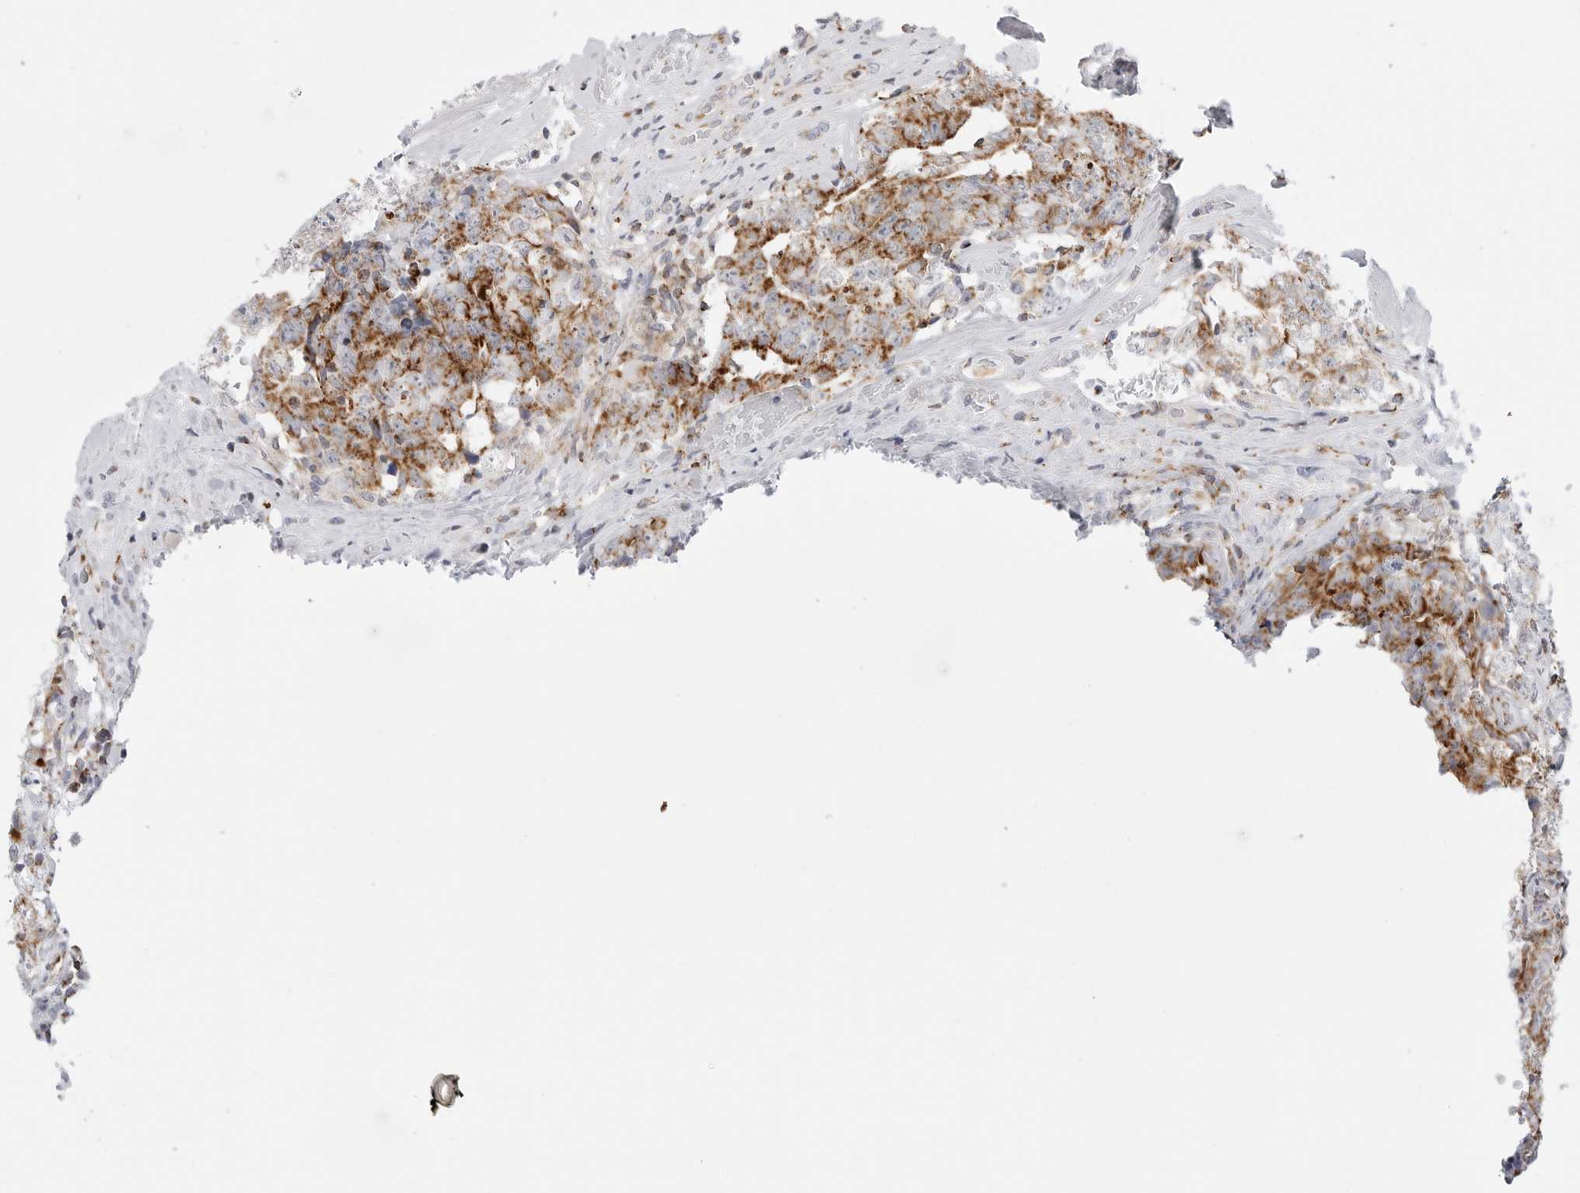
{"staining": {"intensity": "moderate", "quantity": ">75%", "location": "cytoplasmic/membranous"}, "tissue": "testis cancer", "cell_type": "Tumor cells", "image_type": "cancer", "snomed": [{"axis": "morphology", "description": "Carcinoma, Embryonal, NOS"}, {"axis": "topography", "description": "Testis"}], "caption": "Immunohistochemical staining of human embryonal carcinoma (testis) demonstrates medium levels of moderate cytoplasmic/membranous protein expression in about >75% of tumor cells.", "gene": "ATP5IF1", "patient": {"sex": "male", "age": 26}}